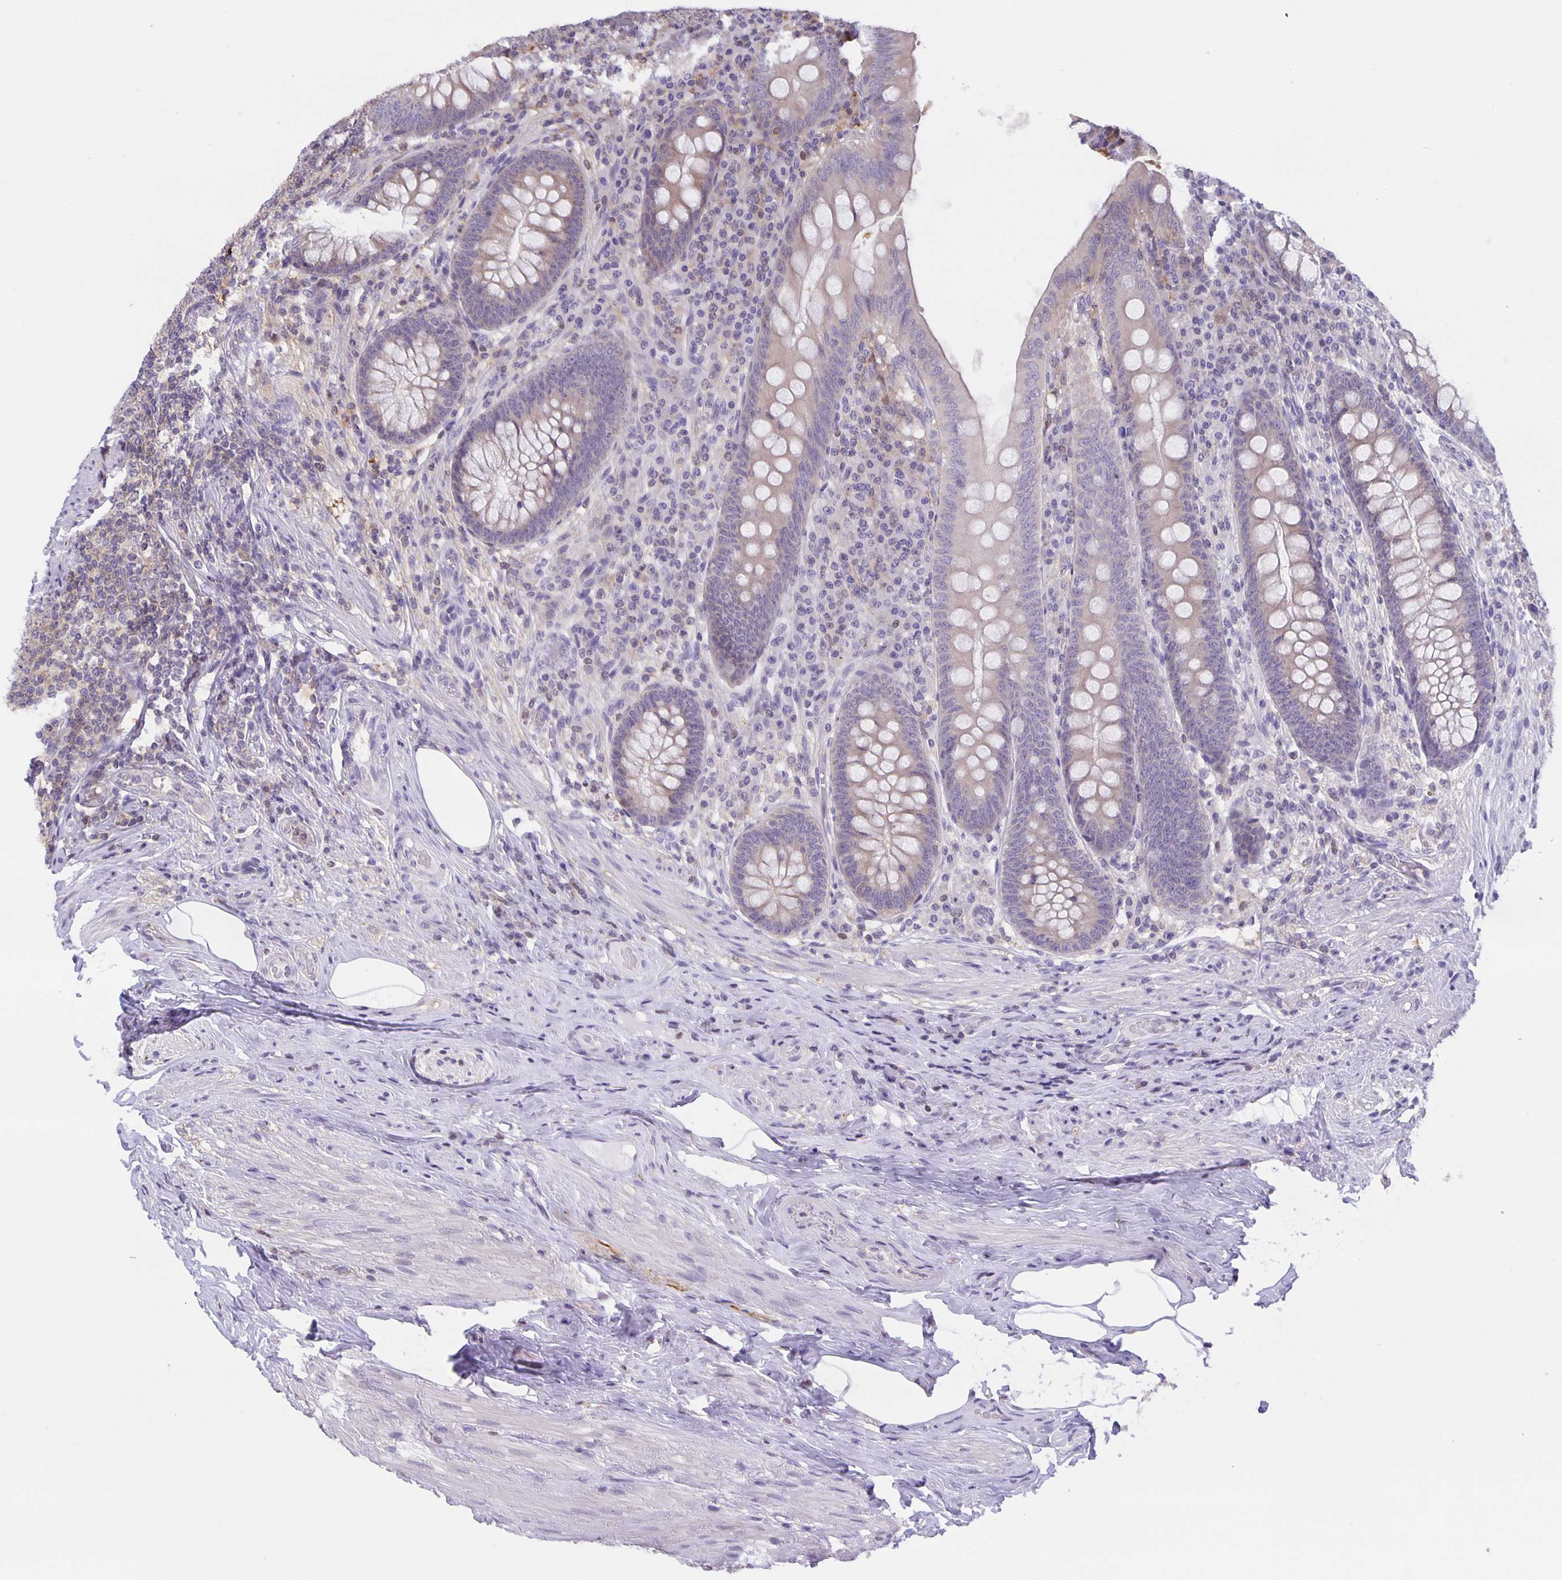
{"staining": {"intensity": "weak", "quantity": "<25%", "location": "cytoplasmic/membranous"}, "tissue": "appendix", "cell_type": "Glandular cells", "image_type": "normal", "snomed": [{"axis": "morphology", "description": "Normal tissue, NOS"}, {"axis": "topography", "description": "Appendix"}], "caption": "Immunohistochemical staining of normal appendix exhibits no significant staining in glandular cells. (Brightfield microscopy of DAB (3,3'-diaminobenzidine) immunohistochemistry (IHC) at high magnification).", "gene": "MARCHF6", "patient": {"sex": "male", "age": 71}}